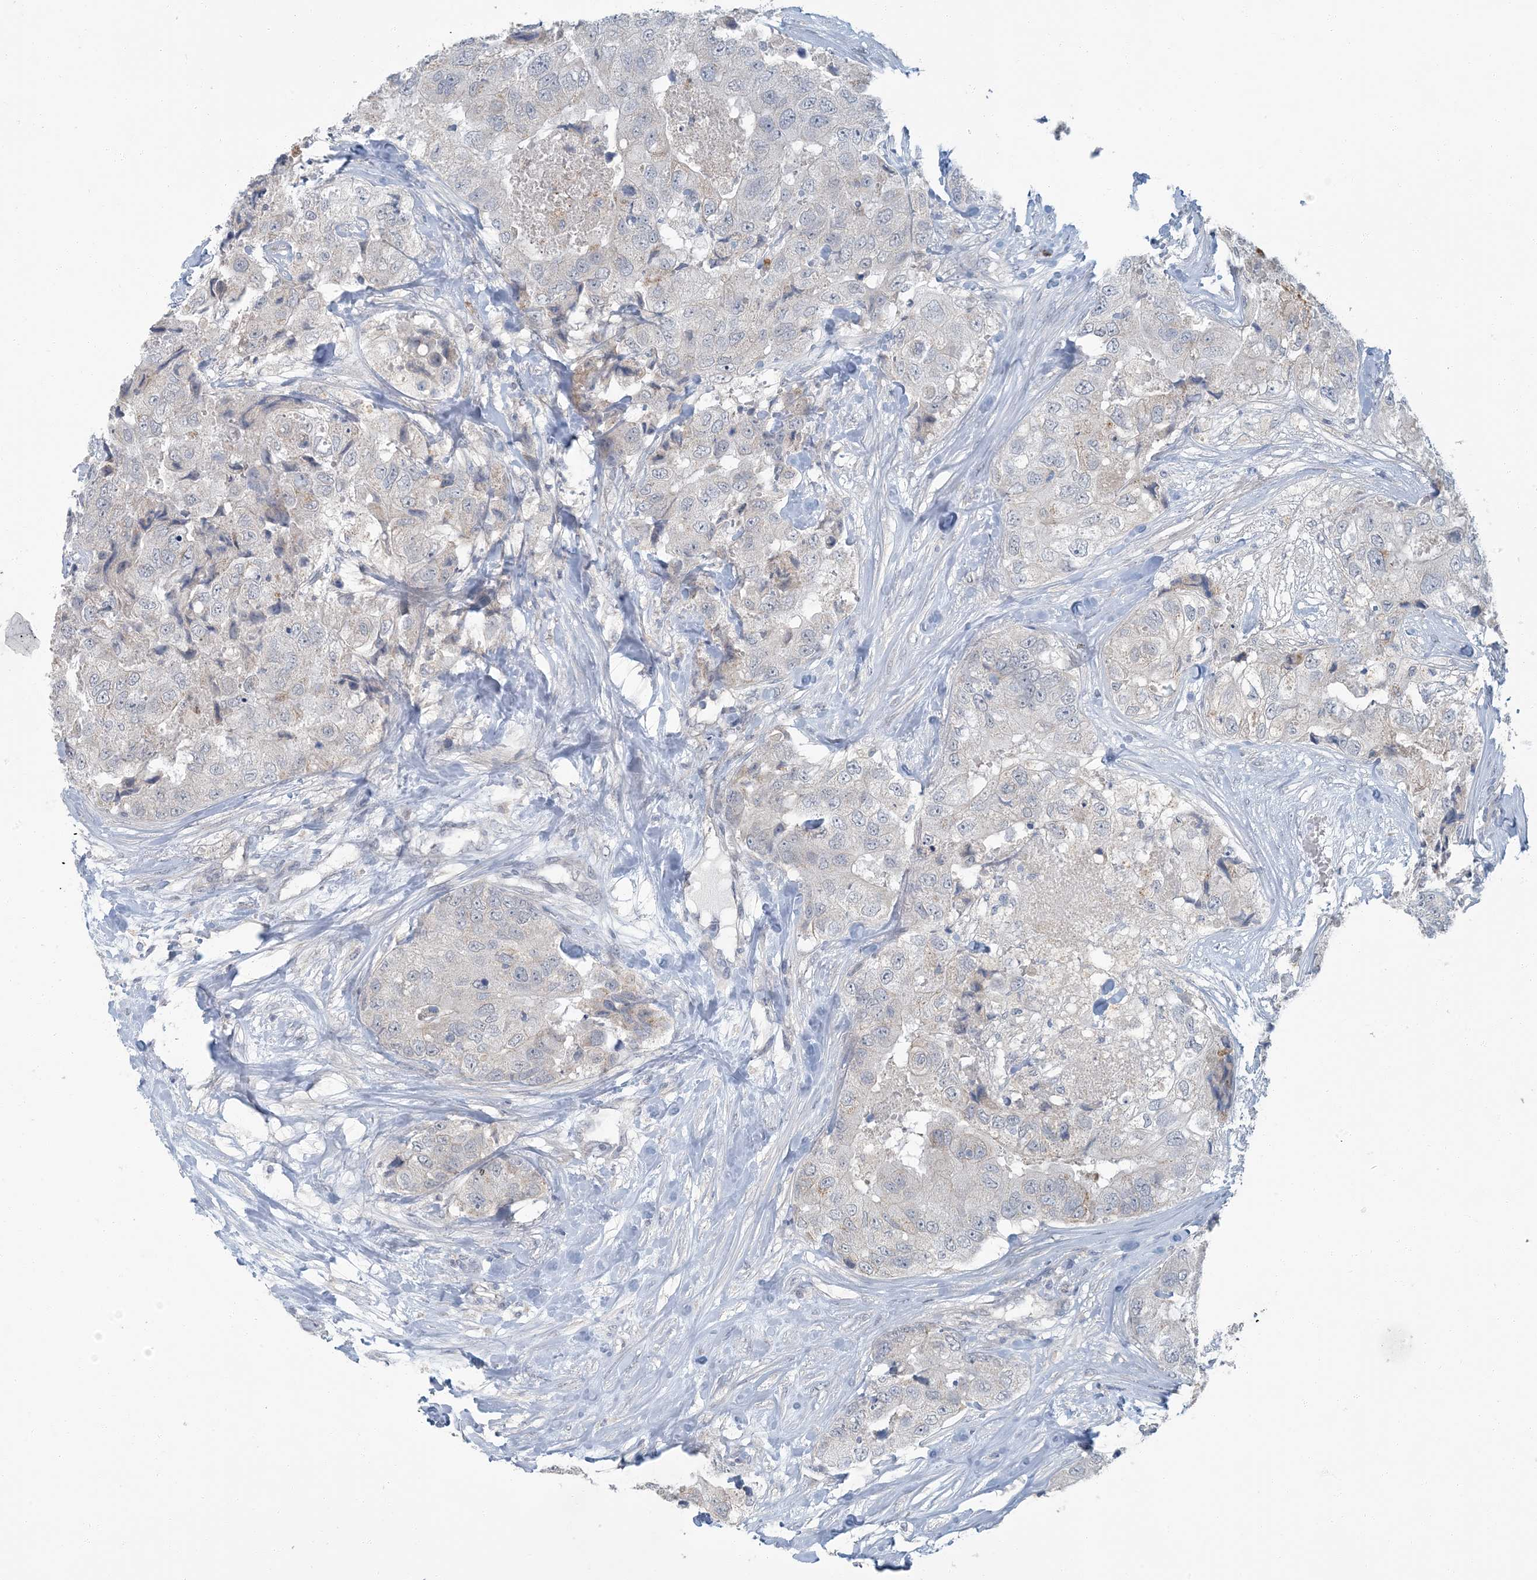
{"staining": {"intensity": "negative", "quantity": "none", "location": "none"}, "tissue": "breast cancer", "cell_type": "Tumor cells", "image_type": "cancer", "snomed": [{"axis": "morphology", "description": "Duct carcinoma"}, {"axis": "topography", "description": "Breast"}], "caption": "A photomicrograph of human intraductal carcinoma (breast) is negative for staining in tumor cells.", "gene": "EPHA4", "patient": {"sex": "female", "age": 62}}